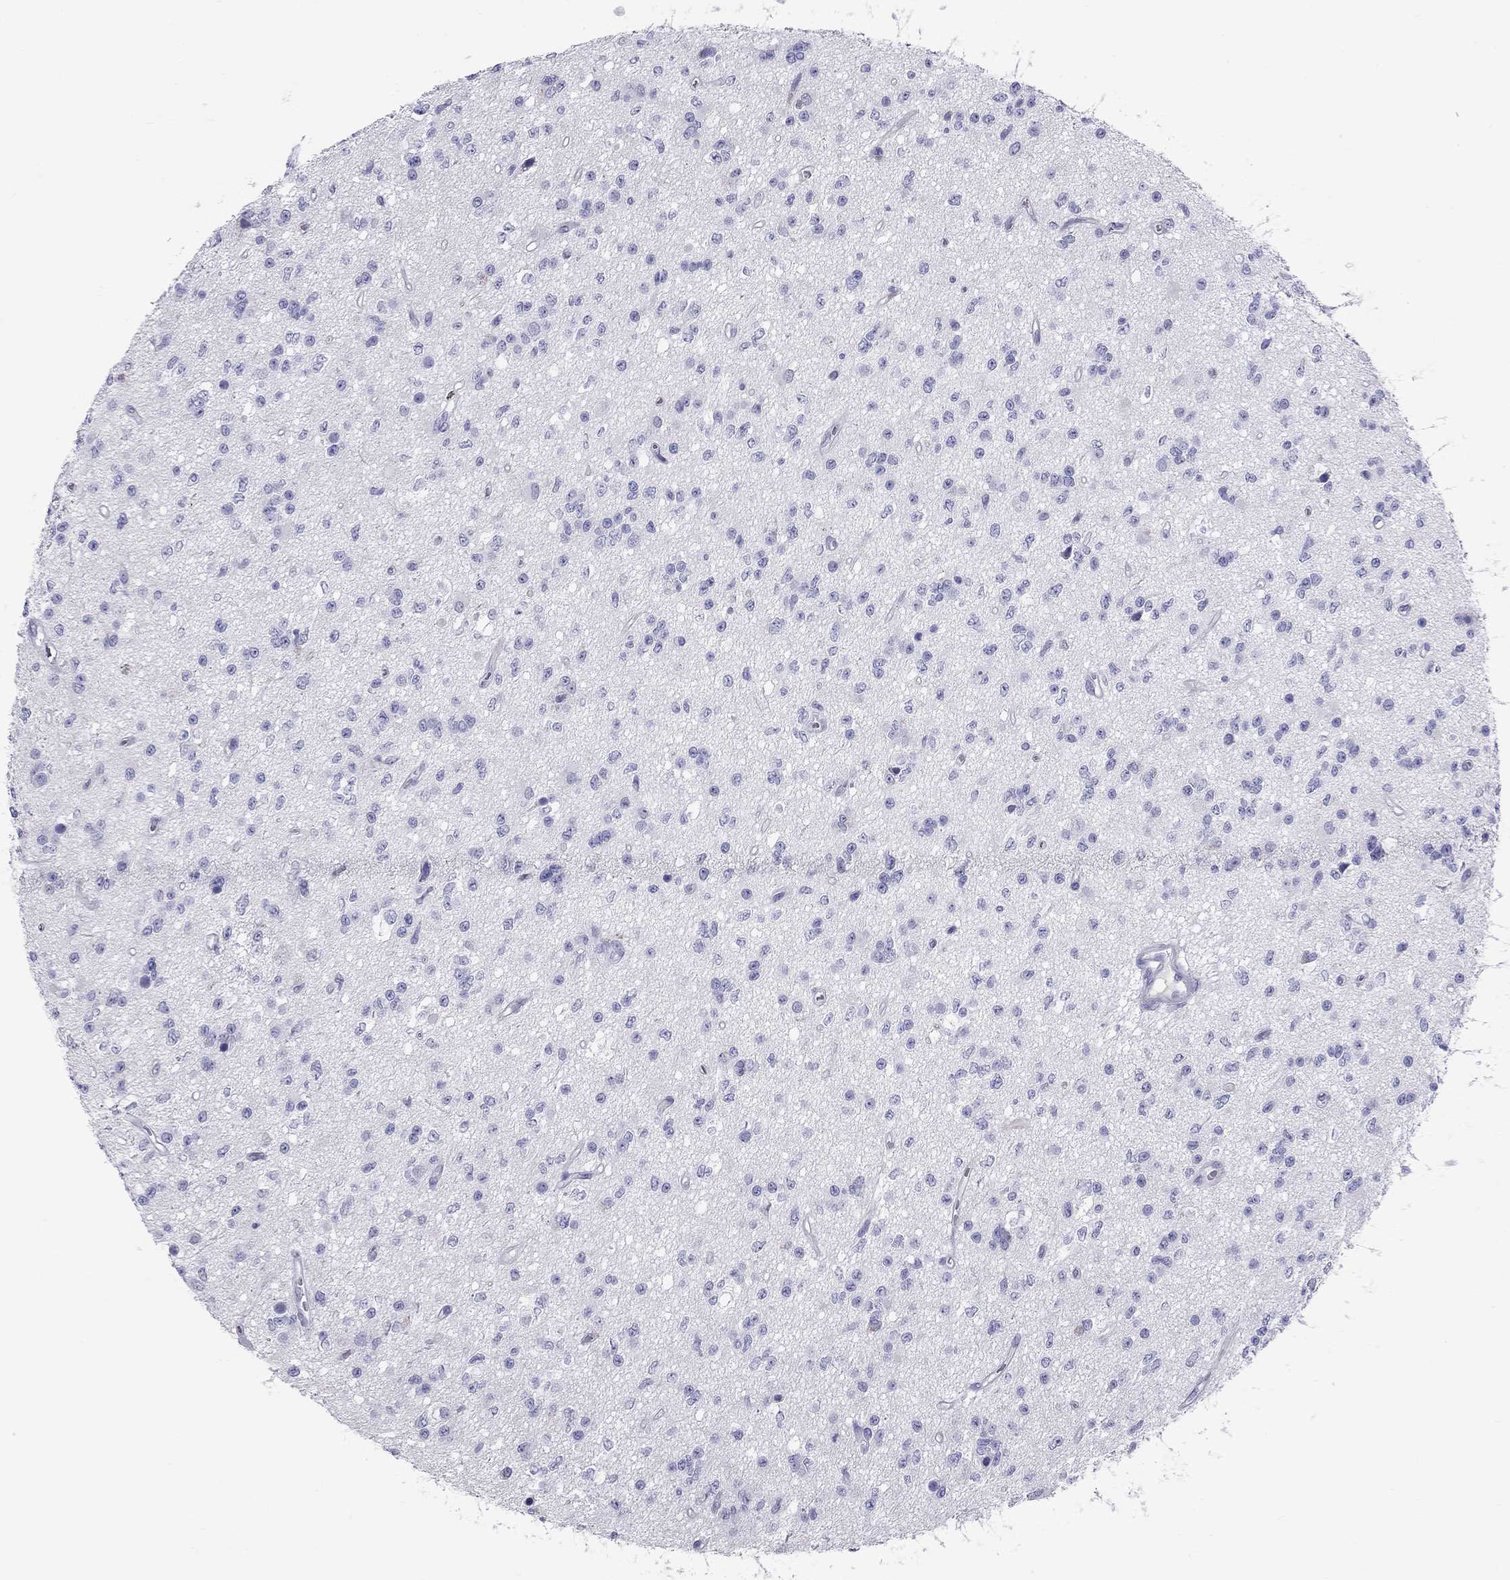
{"staining": {"intensity": "negative", "quantity": "none", "location": "none"}, "tissue": "glioma", "cell_type": "Tumor cells", "image_type": "cancer", "snomed": [{"axis": "morphology", "description": "Glioma, malignant, Low grade"}, {"axis": "topography", "description": "Brain"}], "caption": "Immunohistochemical staining of glioma displays no significant expression in tumor cells. The staining was performed using DAB (3,3'-diaminobenzidine) to visualize the protein expression in brown, while the nuclei were stained in blue with hematoxylin (Magnification: 20x).", "gene": "FSCN3", "patient": {"sex": "female", "age": 45}}